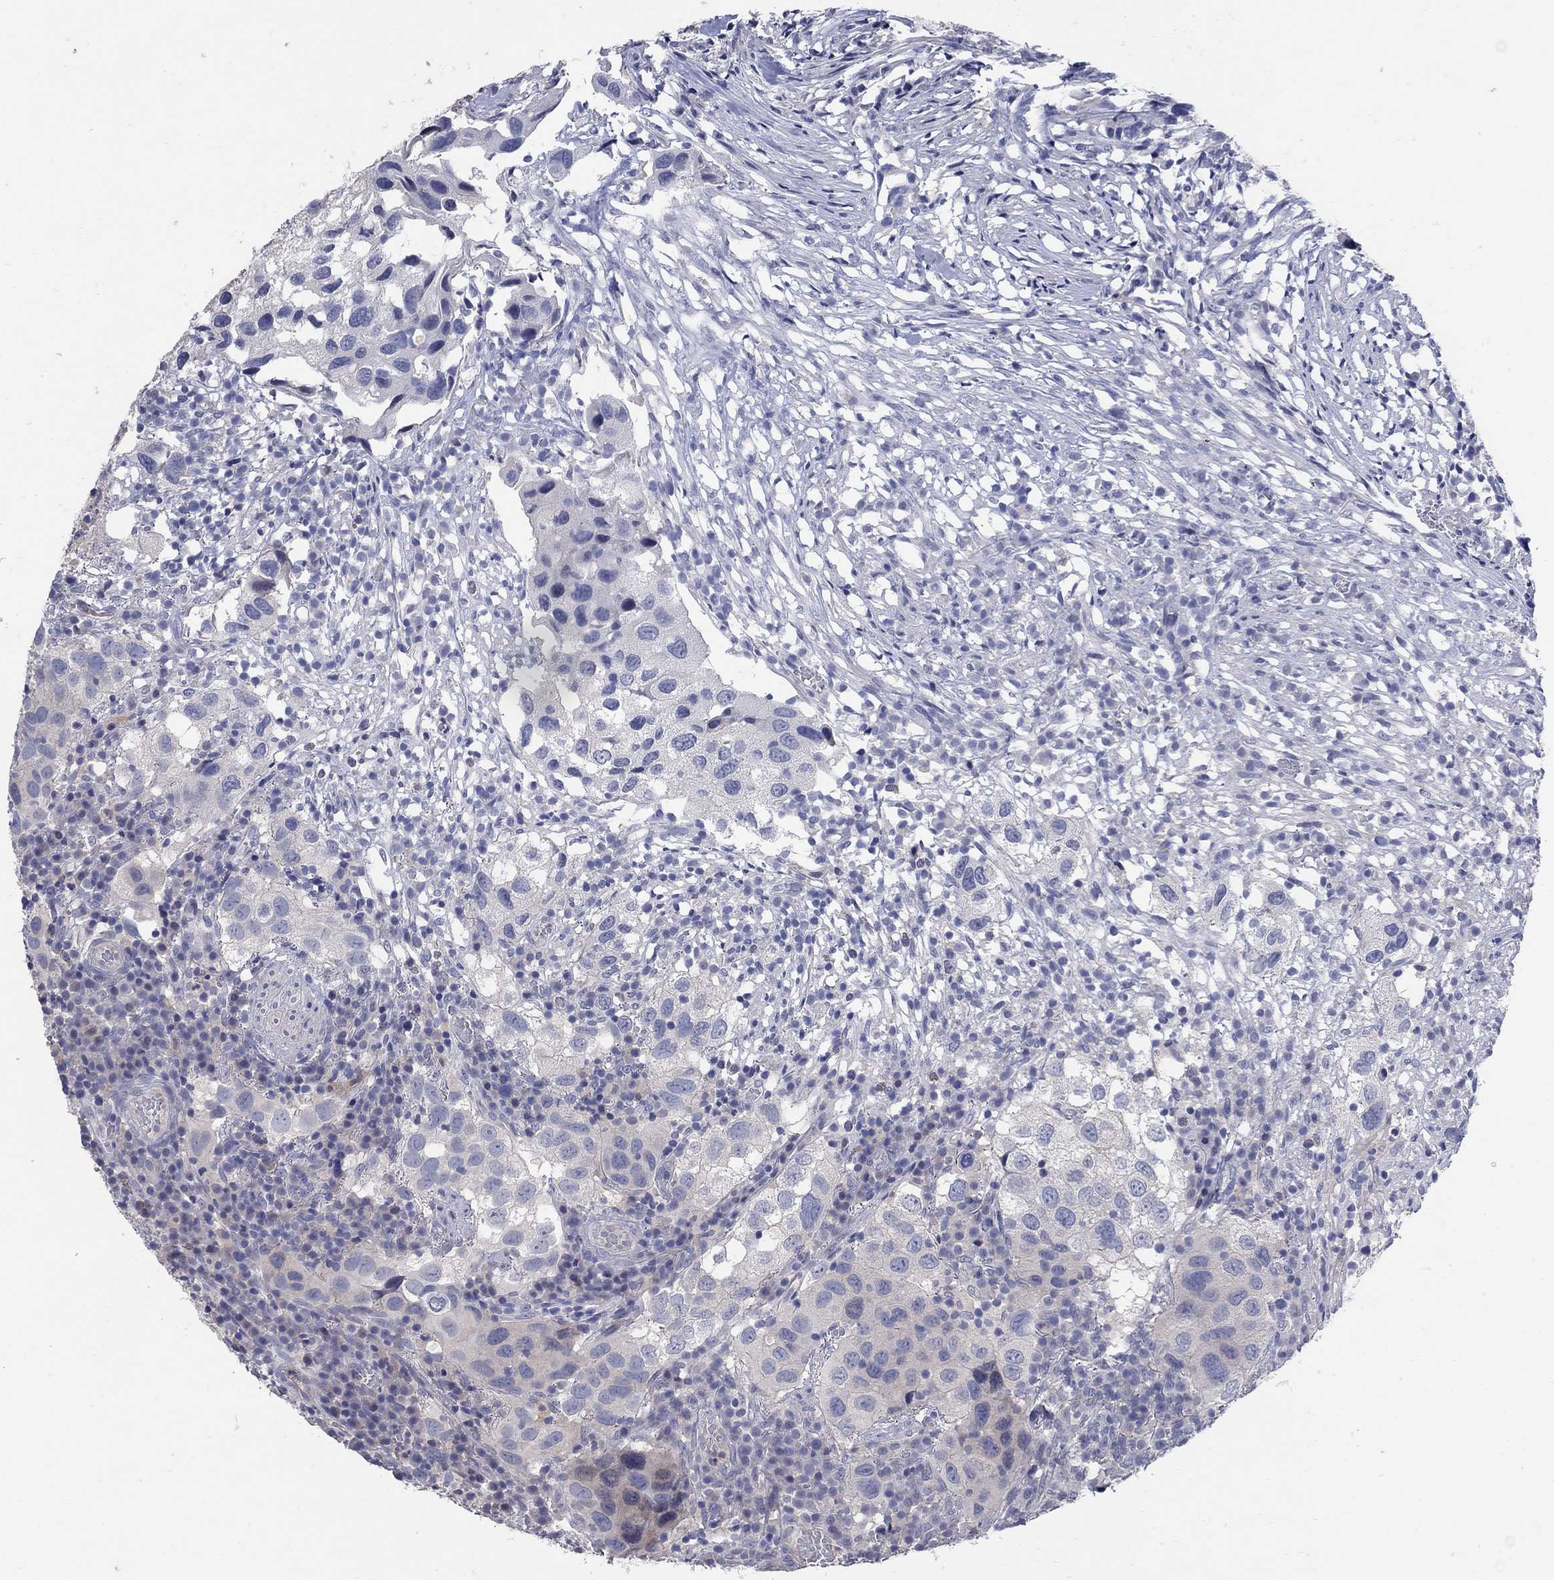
{"staining": {"intensity": "negative", "quantity": "none", "location": "none"}, "tissue": "urothelial cancer", "cell_type": "Tumor cells", "image_type": "cancer", "snomed": [{"axis": "morphology", "description": "Urothelial carcinoma, High grade"}, {"axis": "topography", "description": "Urinary bladder"}], "caption": "Protein analysis of urothelial cancer reveals no significant staining in tumor cells. (DAB immunohistochemistry, high magnification).", "gene": "CETN1", "patient": {"sex": "male", "age": 79}}